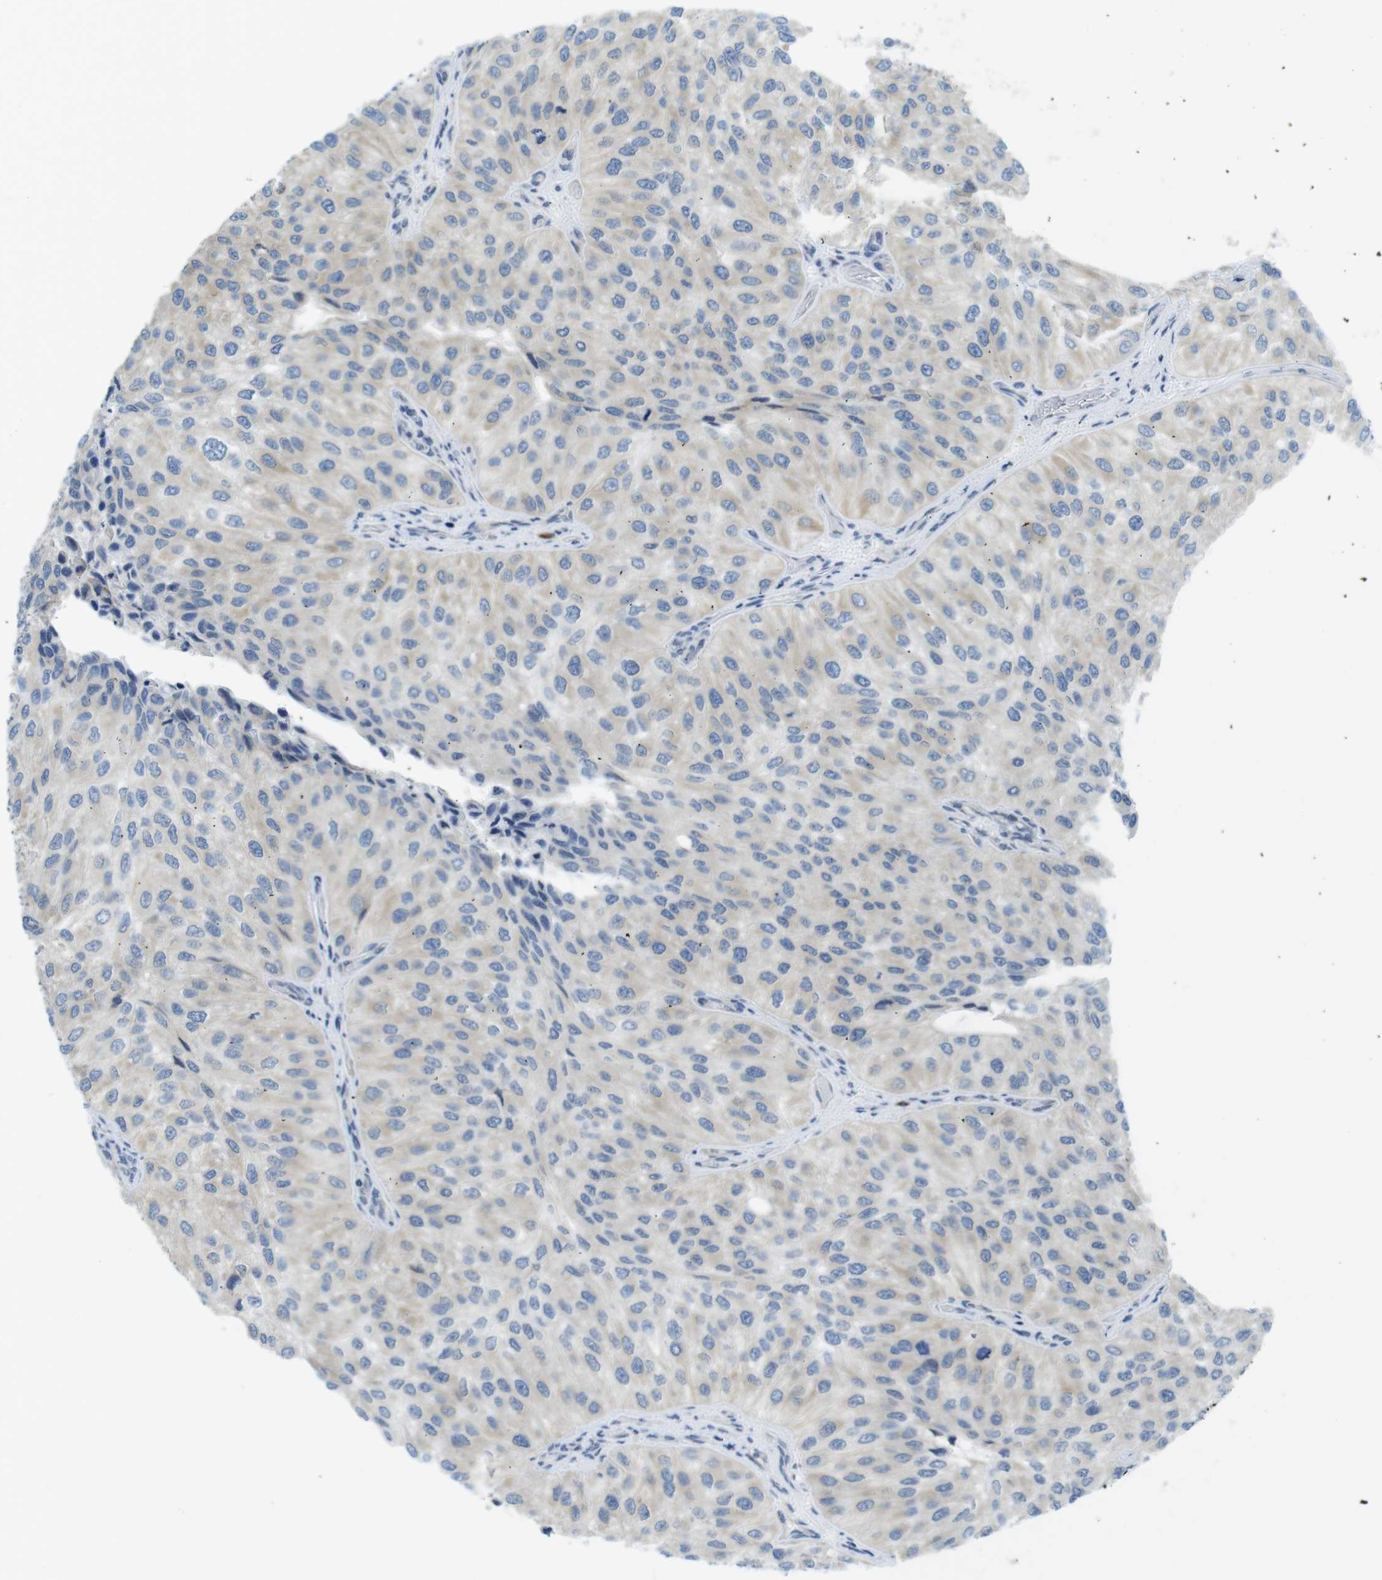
{"staining": {"intensity": "weak", "quantity": ">75%", "location": "cytoplasmic/membranous"}, "tissue": "urothelial cancer", "cell_type": "Tumor cells", "image_type": "cancer", "snomed": [{"axis": "morphology", "description": "Urothelial carcinoma, High grade"}, {"axis": "topography", "description": "Kidney"}, {"axis": "topography", "description": "Urinary bladder"}], "caption": "Protein staining of high-grade urothelial carcinoma tissue reveals weak cytoplasmic/membranous expression in about >75% of tumor cells.", "gene": "CLPTM1L", "patient": {"sex": "male", "age": 77}}